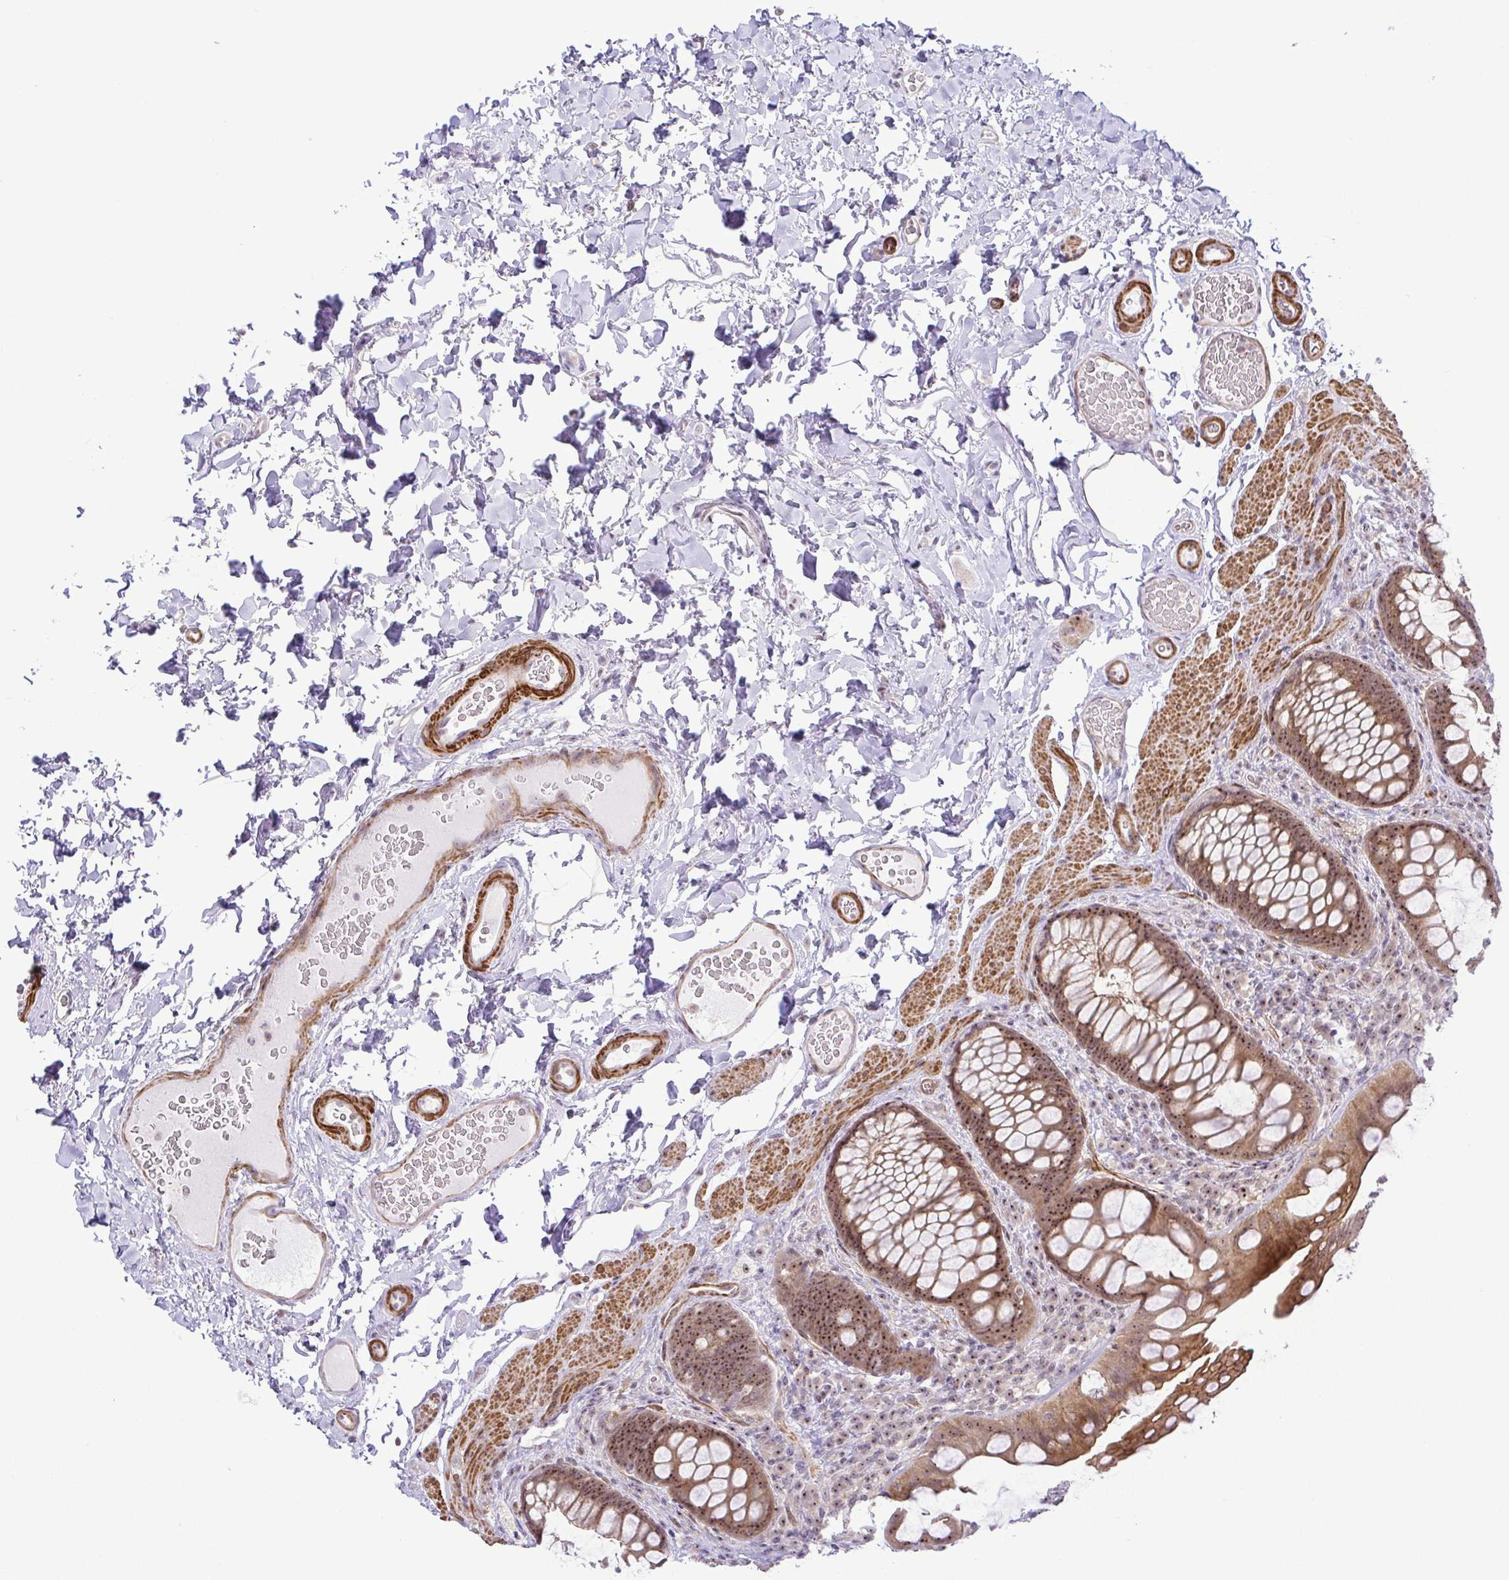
{"staining": {"intensity": "moderate", "quantity": ">75%", "location": "cytoplasmic/membranous,nuclear"}, "tissue": "rectum", "cell_type": "Glandular cells", "image_type": "normal", "snomed": [{"axis": "morphology", "description": "Normal tissue, NOS"}, {"axis": "topography", "description": "Rectum"}], "caption": "The histopathology image shows immunohistochemical staining of unremarkable rectum. There is moderate cytoplasmic/membranous,nuclear expression is appreciated in about >75% of glandular cells. Using DAB (3,3'-diaminobenzidine) (brown) and hematoxylin (blue) stains, captured at high magnification using brightfield microscopy.", "gene": "RSL24D1", "patient": {"sex": "female", "age": 69}}